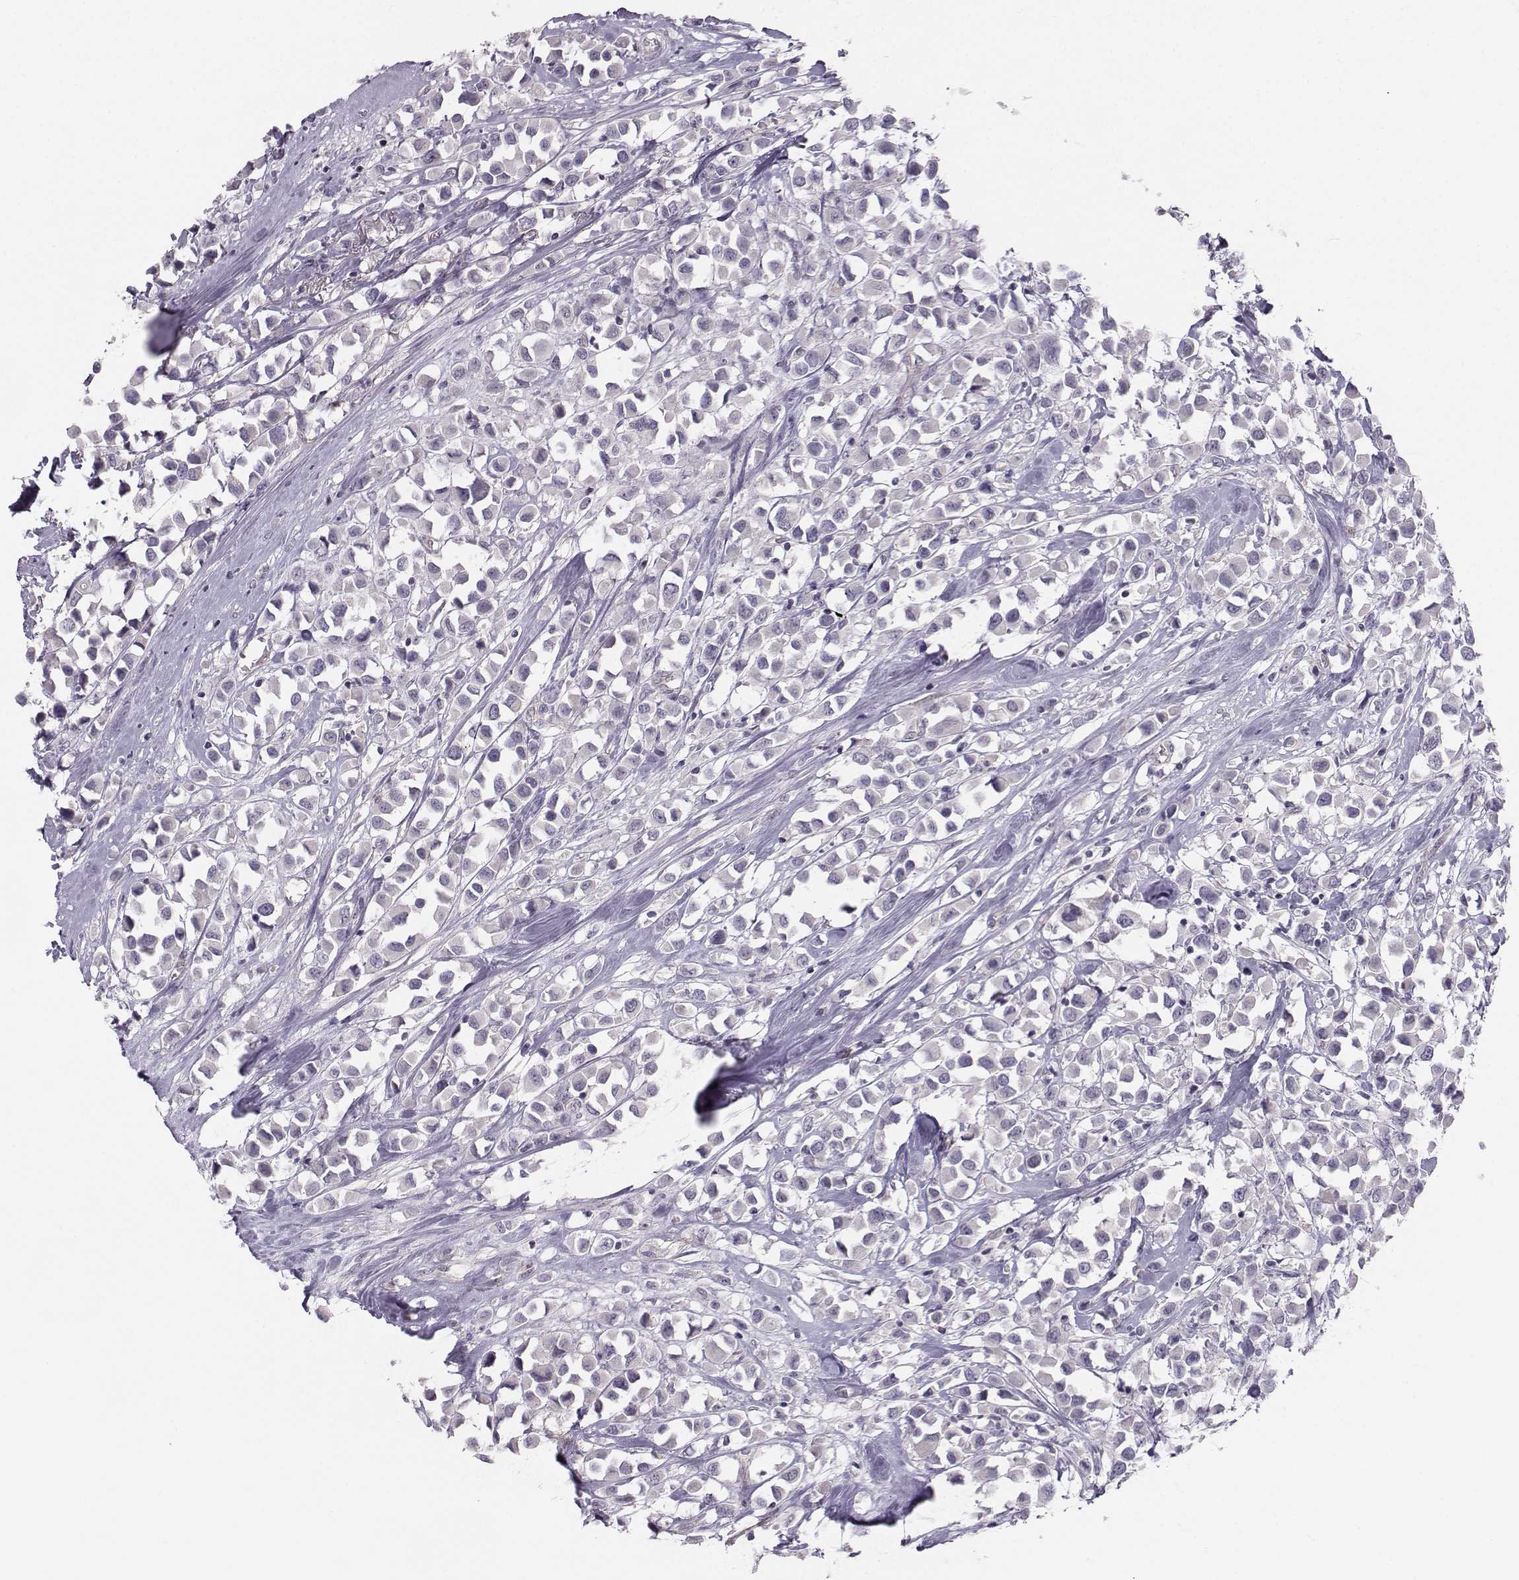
{"staining": {"intensity": "negative", "quantity": "none", "location": "none"}, "tissue": "breast cancer", "cell_type": "Tumor cells", "image_type": "cancer", "snomed": [{"axis": "morphology", "description": "Duct carcinoma"}, {"axis": "topography", "description": "Breast"}], "caption": "Immunohistochemistry of human breast cancer displays no expression in tumor cells.", "gene": "MAST1", "patient": {"sex": "female", "age": 61}}